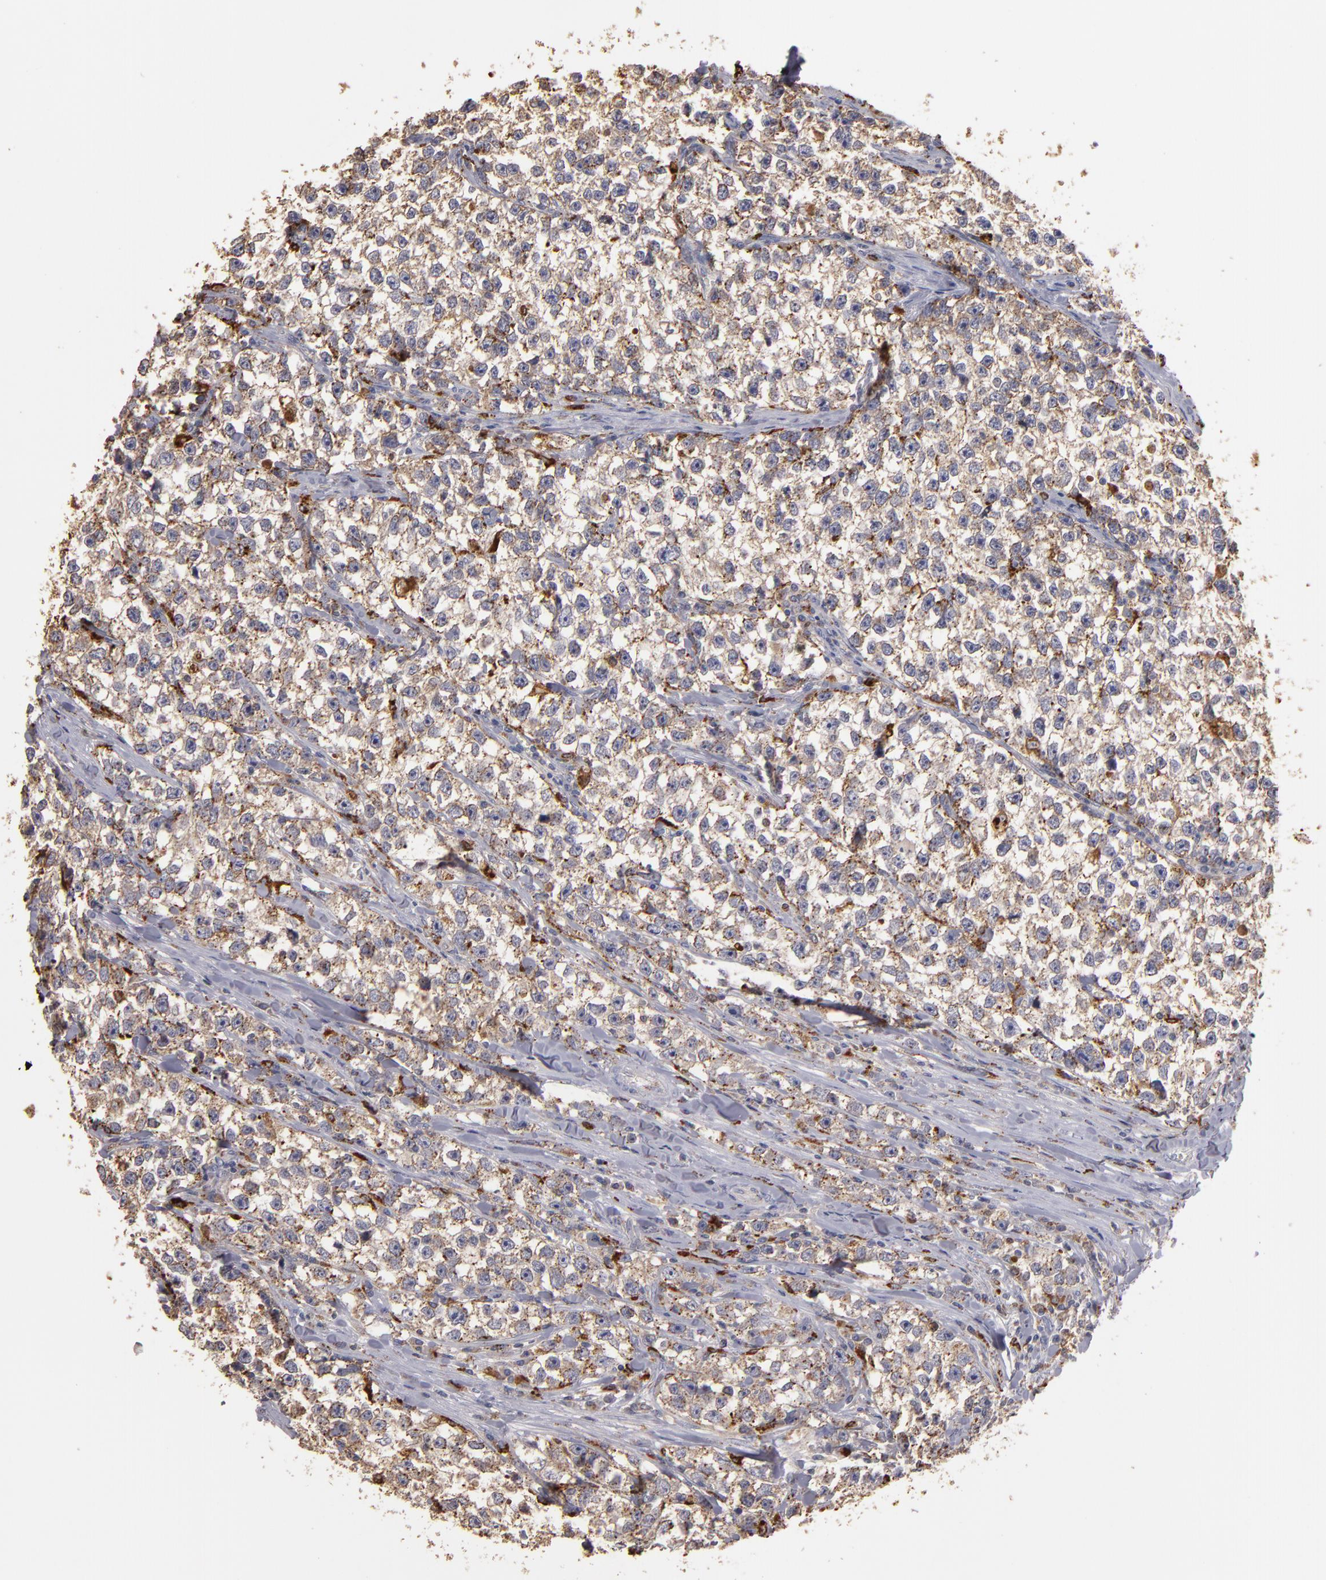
{"staining": {"intensity": "moderate", "quantity": "25%-75%", "location": "cytoplasmic/membranous"}, "tissue": "testis cancer", "cell_type": "Tumor cells", "image_type": "cancer", "snomed": [{"axis": "morphology", "description": "Seminoma, NOS"}, {"axis": "morphology", "description": "Carcinoma, Embryonal, NOS"}, {"axis": "topography", "description": "Testis"}], "caption": "Brown immunohistochemical staining in human testis seminoma shows moderate cytoplasmic/membranous positivity in about 25%-75% of tumor cells.", "gene": "TRAF1", "patient": {"sex": "male", "age": 30}}